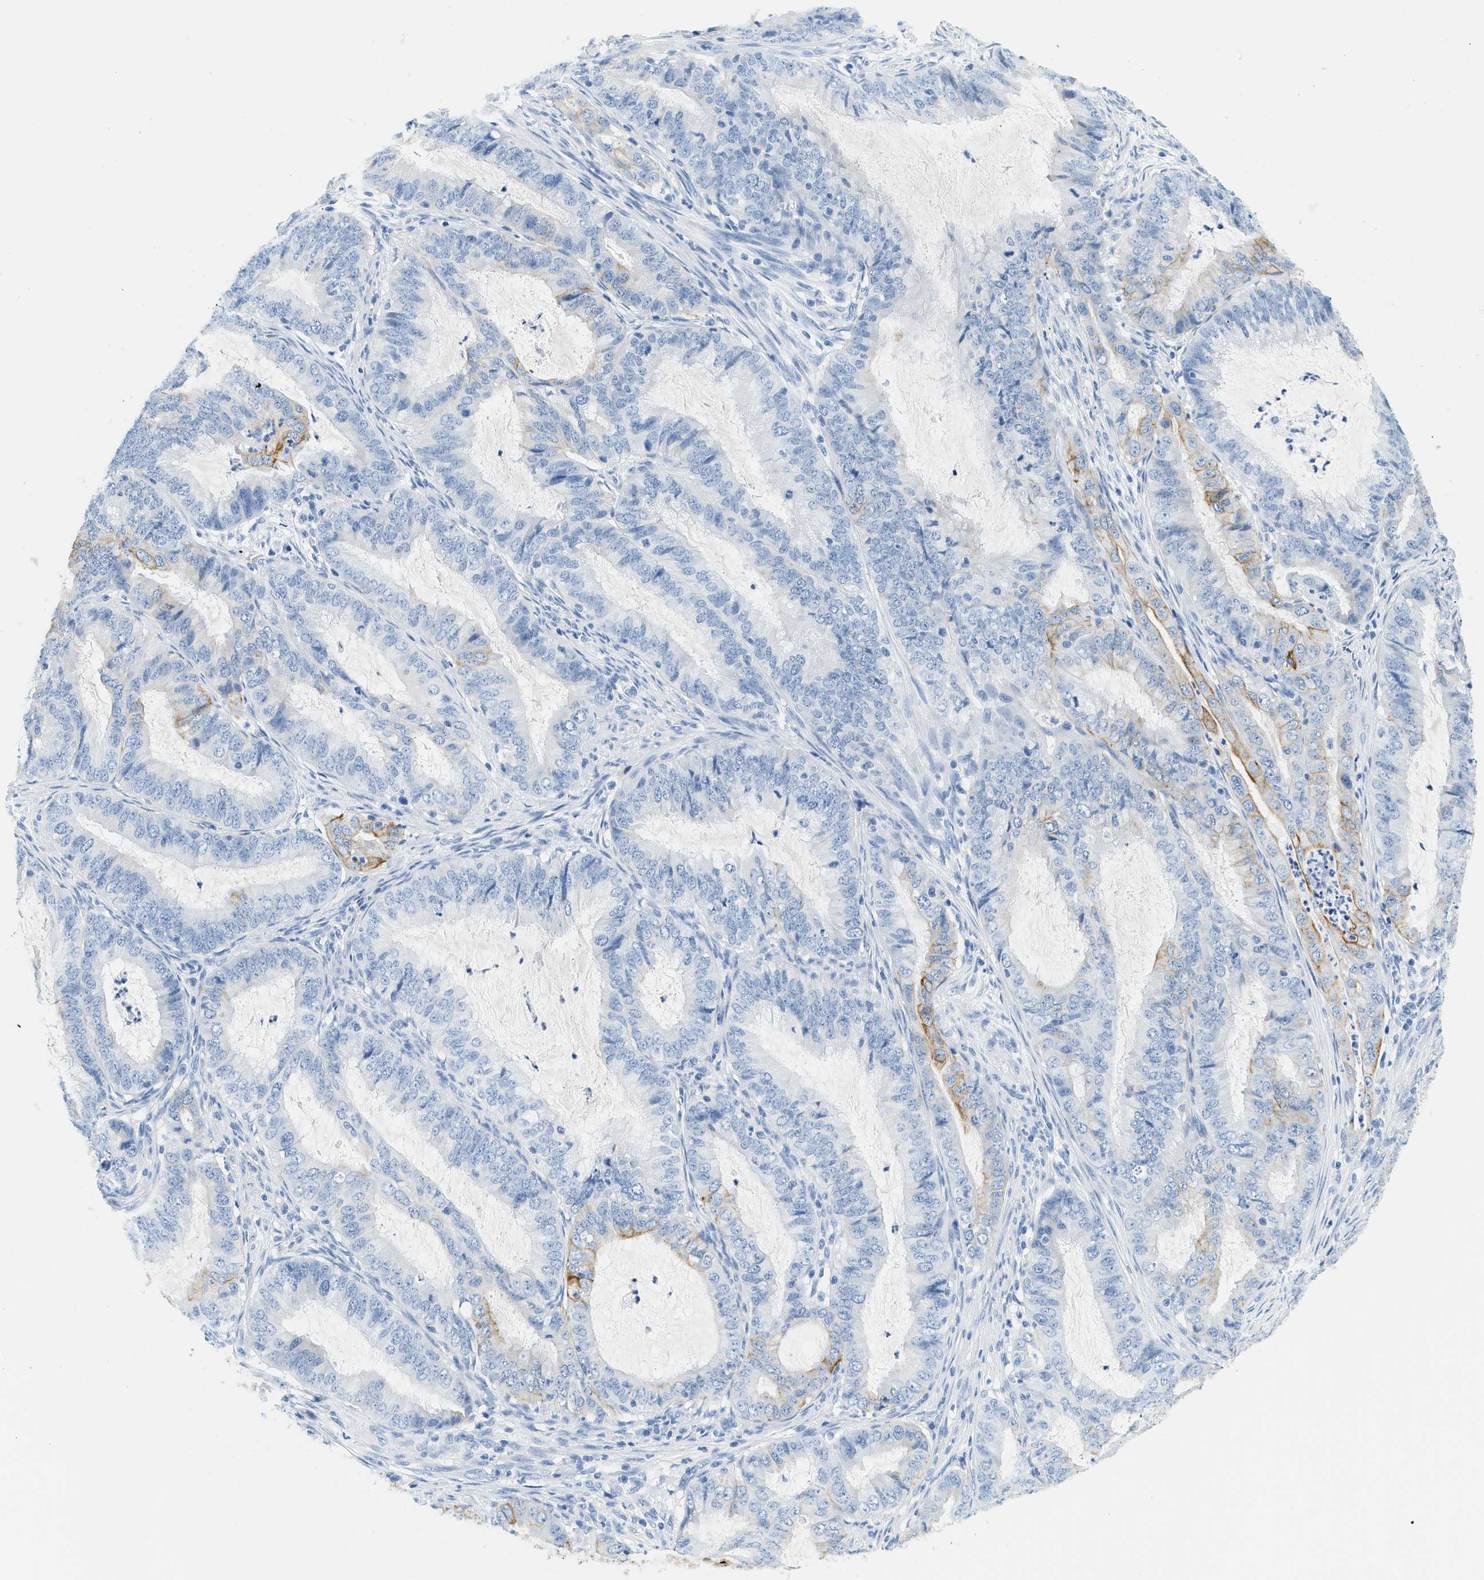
{"staining": {"intensity": "moderate", "quantity": "<25%", "location": "cytoplasmic/membranous"}, "tissue": "endometrial cancer", "cell_type": "Tumor cells", "image_type": "cancer", "snomed": [{"axis": "morphology", "description": "Adenocarcinoma, NOS"}, {"axis": "topography", "description": "Endometrium"}], "caption": "Immunohistochemistry staining of endometrial adenocarcinoma, which demonstrates low levels of moderate cytoplasmic/membranous staining in approximately <25% of tumor cells indicating moderate cytoplasmic/membranous protein positivity. The staining was performed using DAB (brown) for protein detection and nuclei were counterstained in hematoxylin (blue).", "gene": "STXBP2", "patient": {"sex": "female", "age": 70}}